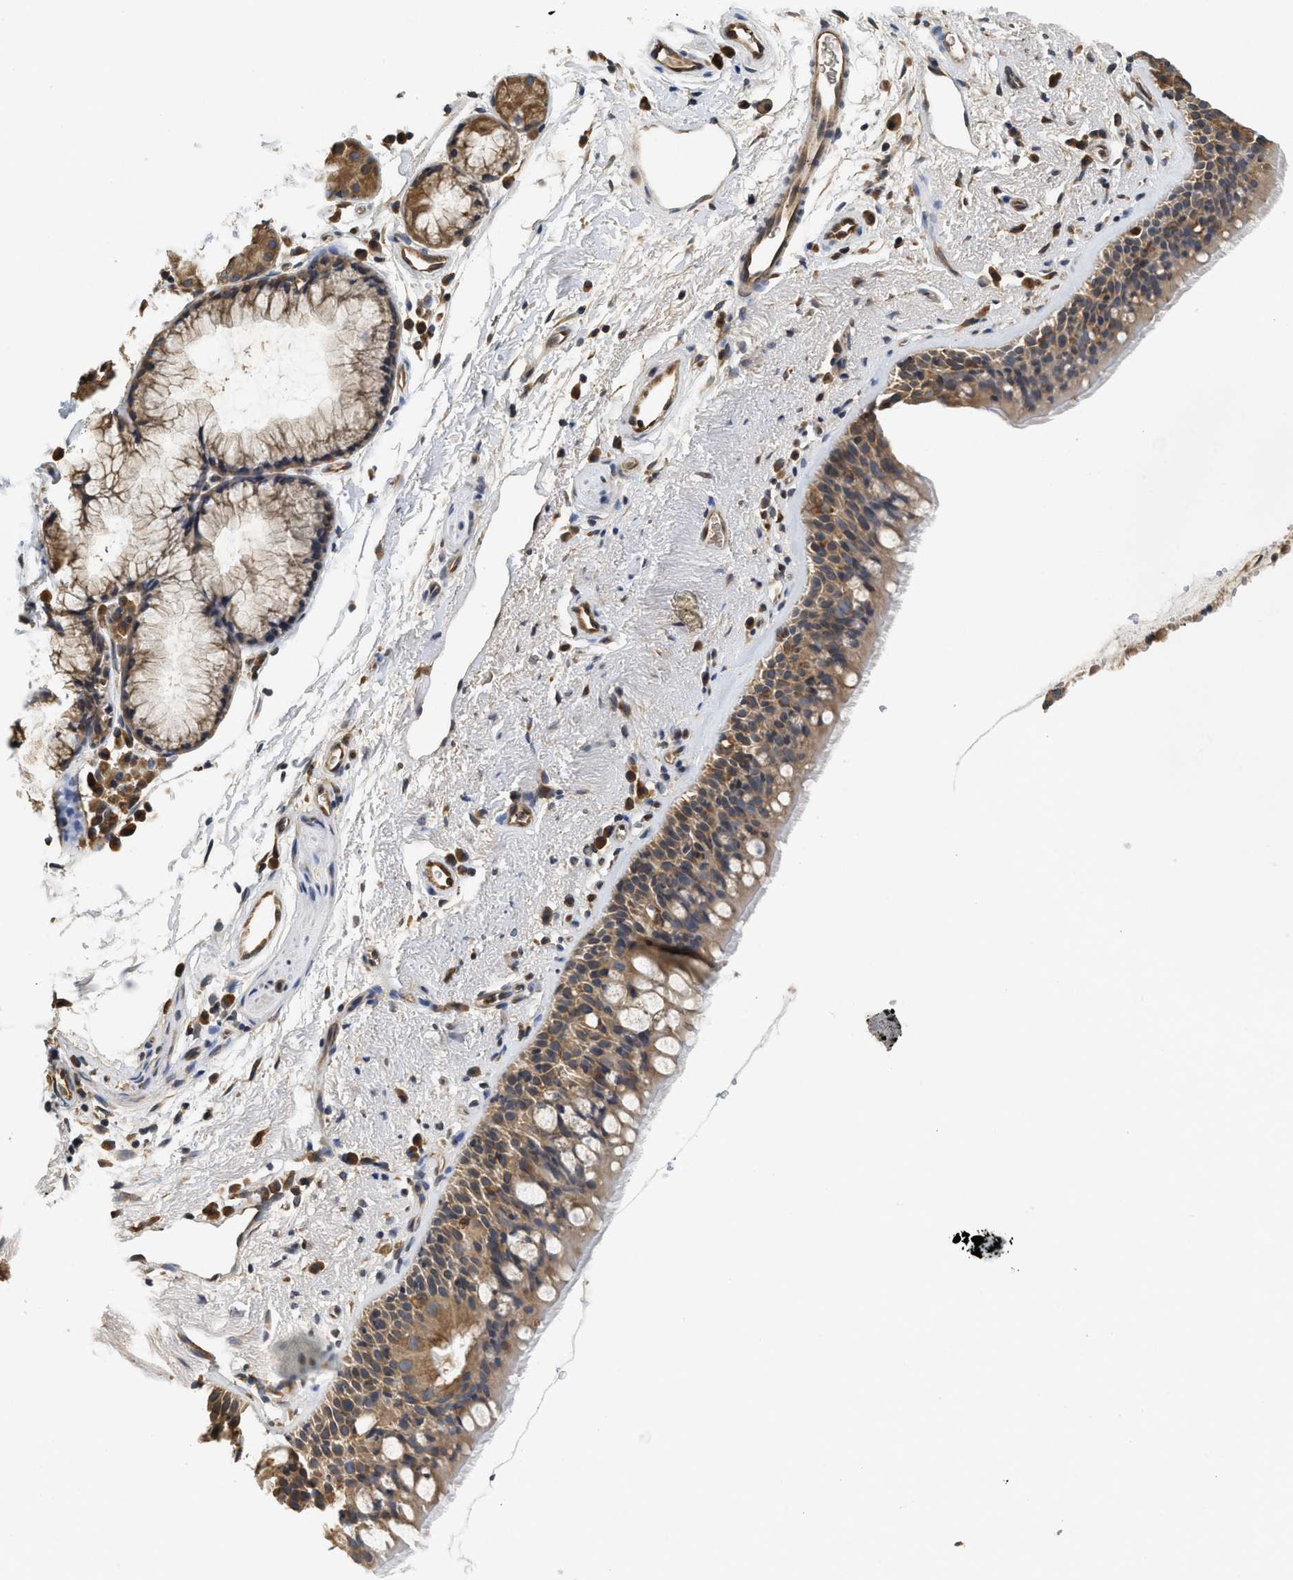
{"staining": {"intensity": "moderate", "quantity": ">75%", "location": "cytoplasmic/membranous"}, "tissue": "bronchus", "cell_type": "Respiratory epithelial cells", "image_type": "normal", "snomed": [{"axis": "morphology", "description": "Normal tissue, NOS"}, {"axis": "topography", "description": "Bronchus"}], "caption": "This is a histology image of immunohistochemistry (IHC) staining of benign bronchus, which shows moderate expression in the cytoplasmic/membranous of respiratory epithelial cells.", "gene": "BCAP31", "patient": {"sex": "female", "age": 54}}